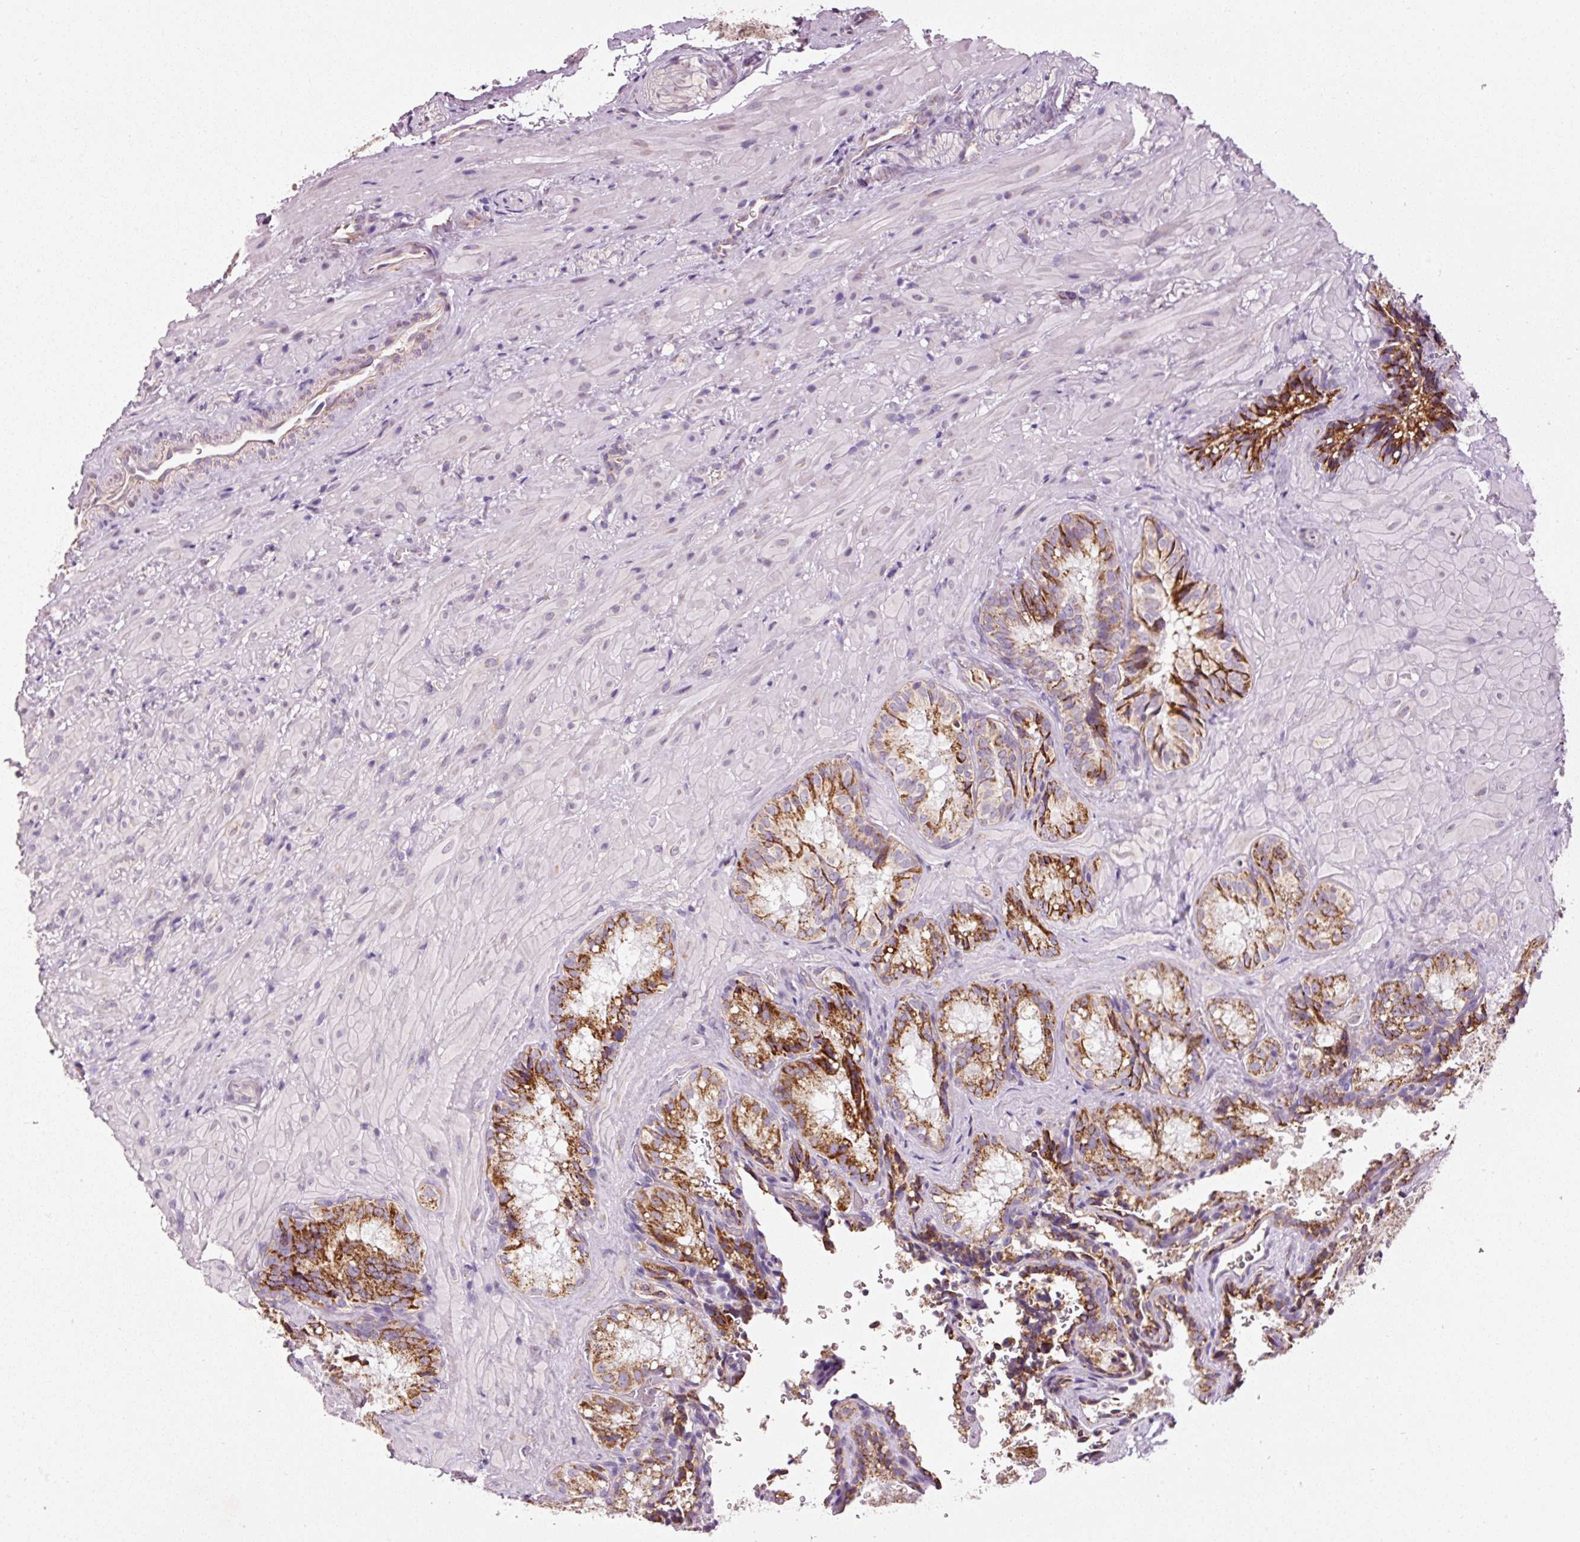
{"staining": {"intensity": "strong", "quantity": ">75%", "location": "cytoplasmic/membranous"}, "tissue": "seminal vesicle", "cell_type": "Glandular cells", "image_type": "normal", "snomed": [{"axis": "morphology", "description": "Normal tissue, NOS"}, {"axis": "topography", "description": "Seminal veicle"}], "caption": "Glandular cells reveal high levels of strong cytoplasmic/membranous staining in about >75% of cells in benign seminal vesicle. (DAB (3,3'-diaminobenzidine) = brown stain, brightfield microscopy at high magnification).", "gene": "NDUFB4", "patient": {"sex": "male", "age": 47}}